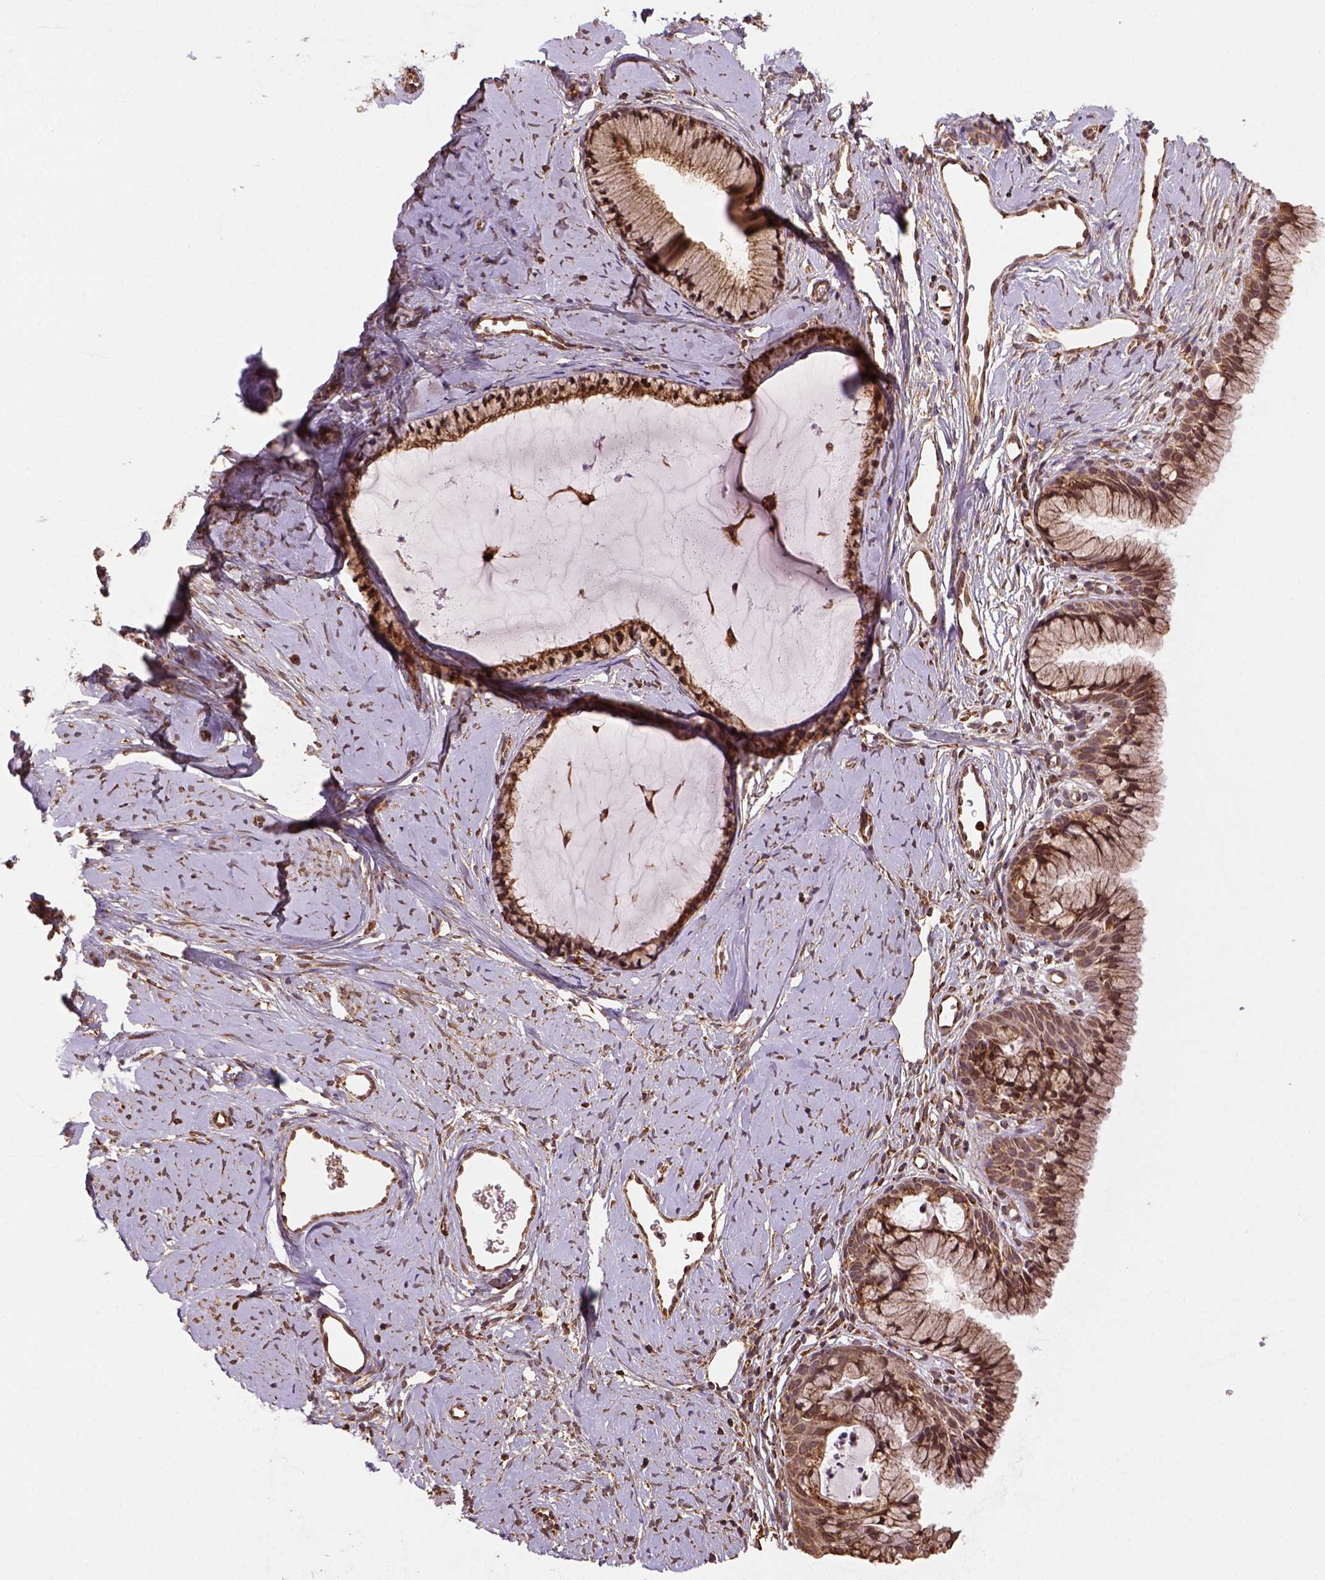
{"staining": {"intensity": "strong", "quantity": ">75%", "location": "cytoplasmic/membranous"}, "tissue": "cervix", "cell_type": "Glandular cells", "image_type": "normal", "snomed": [{"axis": "morphology", "description": "Normal tissue, NOS"}, {"axis": "topography", "description": "Cervix"}], "caption": "Strong cytoplasmic/membranous staining for a protein is identified in approximately >75% of glandular cells of unremarkable cervix using IHC.", "gene": "MAPK8IP3", "patient": {"sex": "female", "age": 40}}